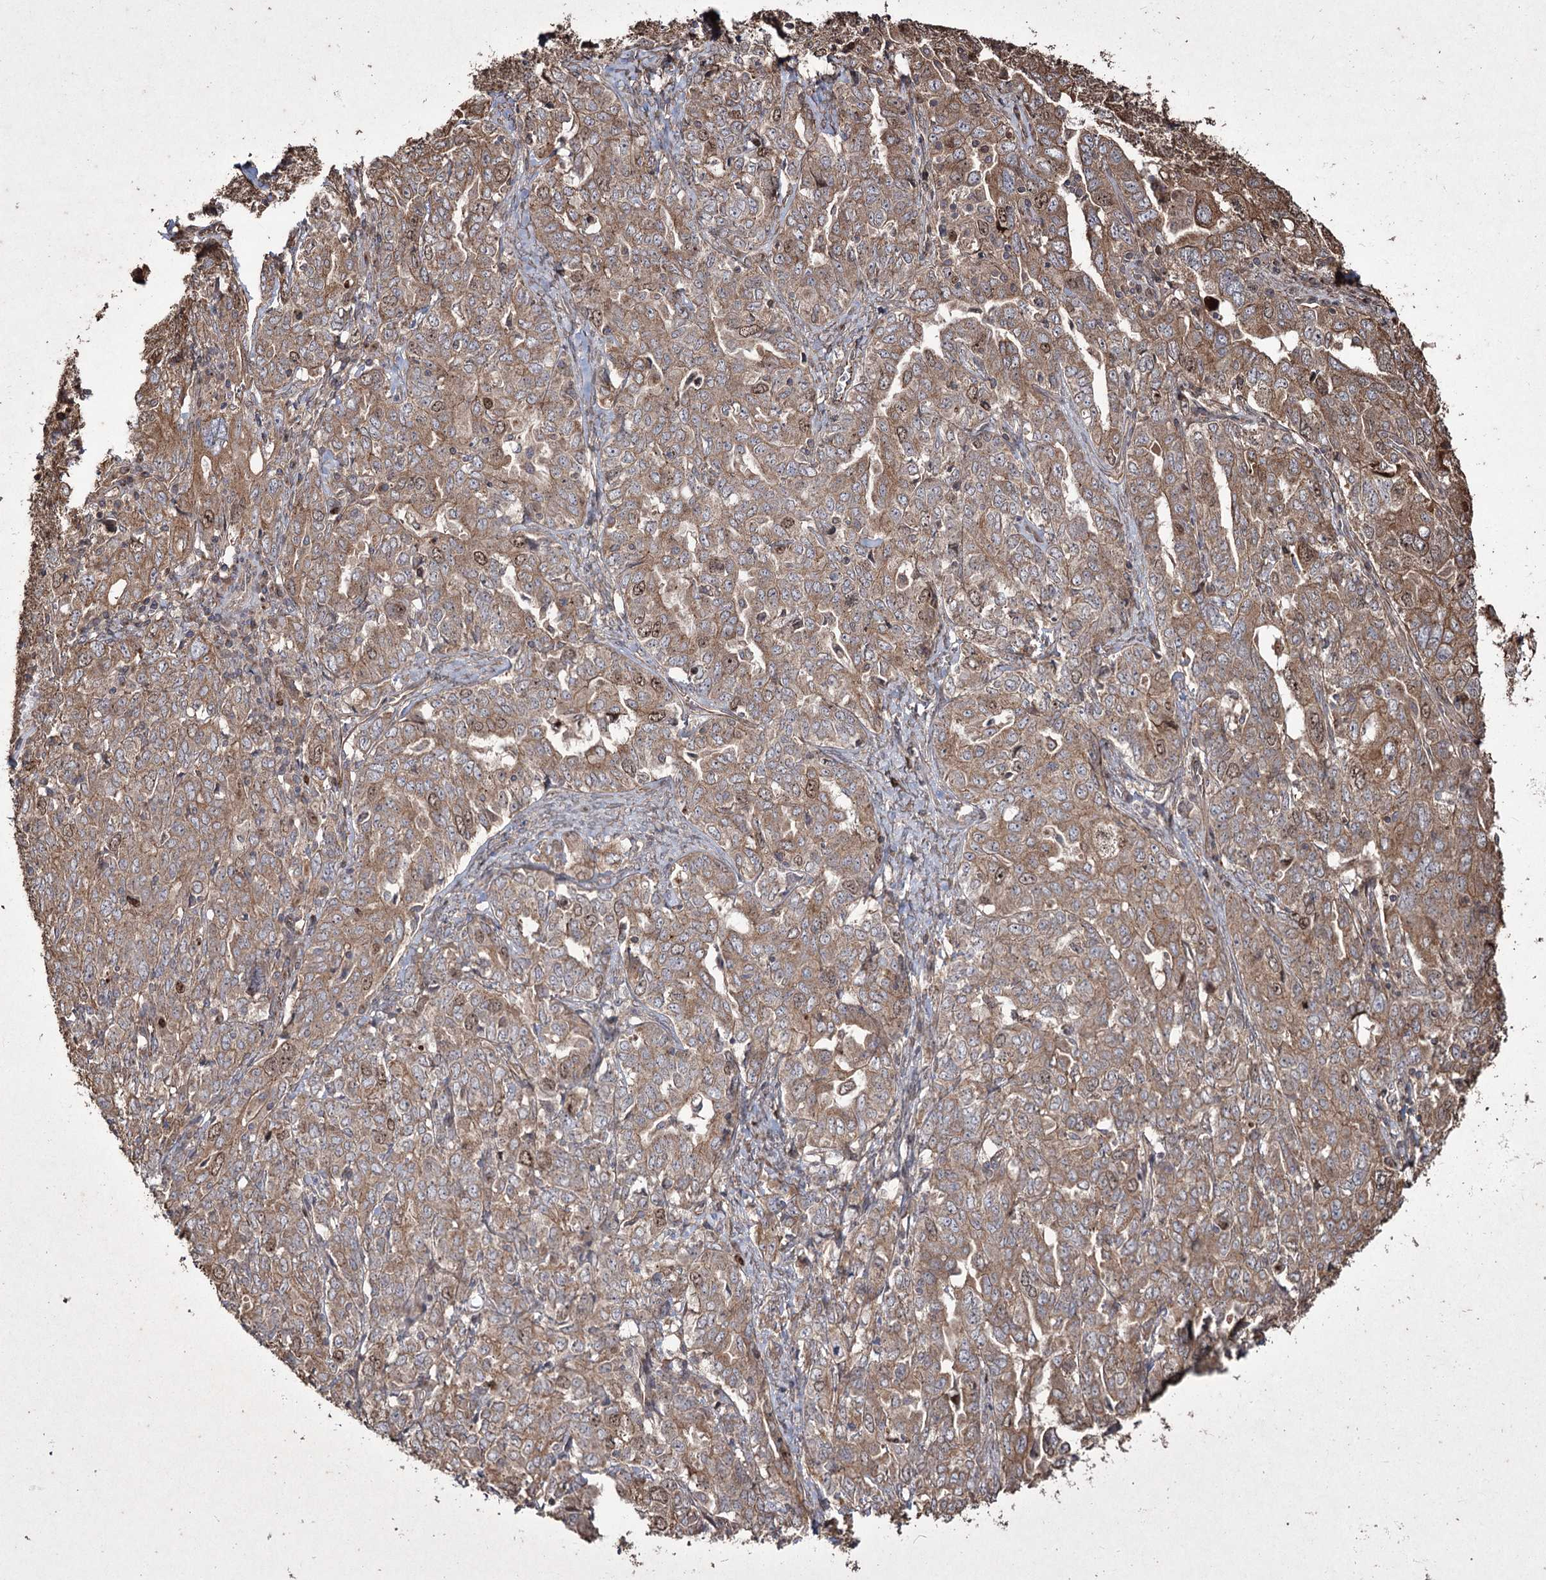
{"staining": {"intensity": "moderate", "quantity": ">75%", "location": "cytoplasmic/membranous,nuclear"}, "tissue": "ovarian cancer", "cell_type": "Tumor cells", "image_type": "cancer", "snomed": [{"axis": "morphology", "description": "Carcinoma, endometroid"}, {"axis": "topography", "description": "Ovary"}], "caption": "The immunohistochemical stain highlights moderate cytoplasmic/membranous and nuclear positivity in tumor cells of ovarian cancer tissue.", "gene": "PRC1", "patient": {"sex": "female", "age": 62}}